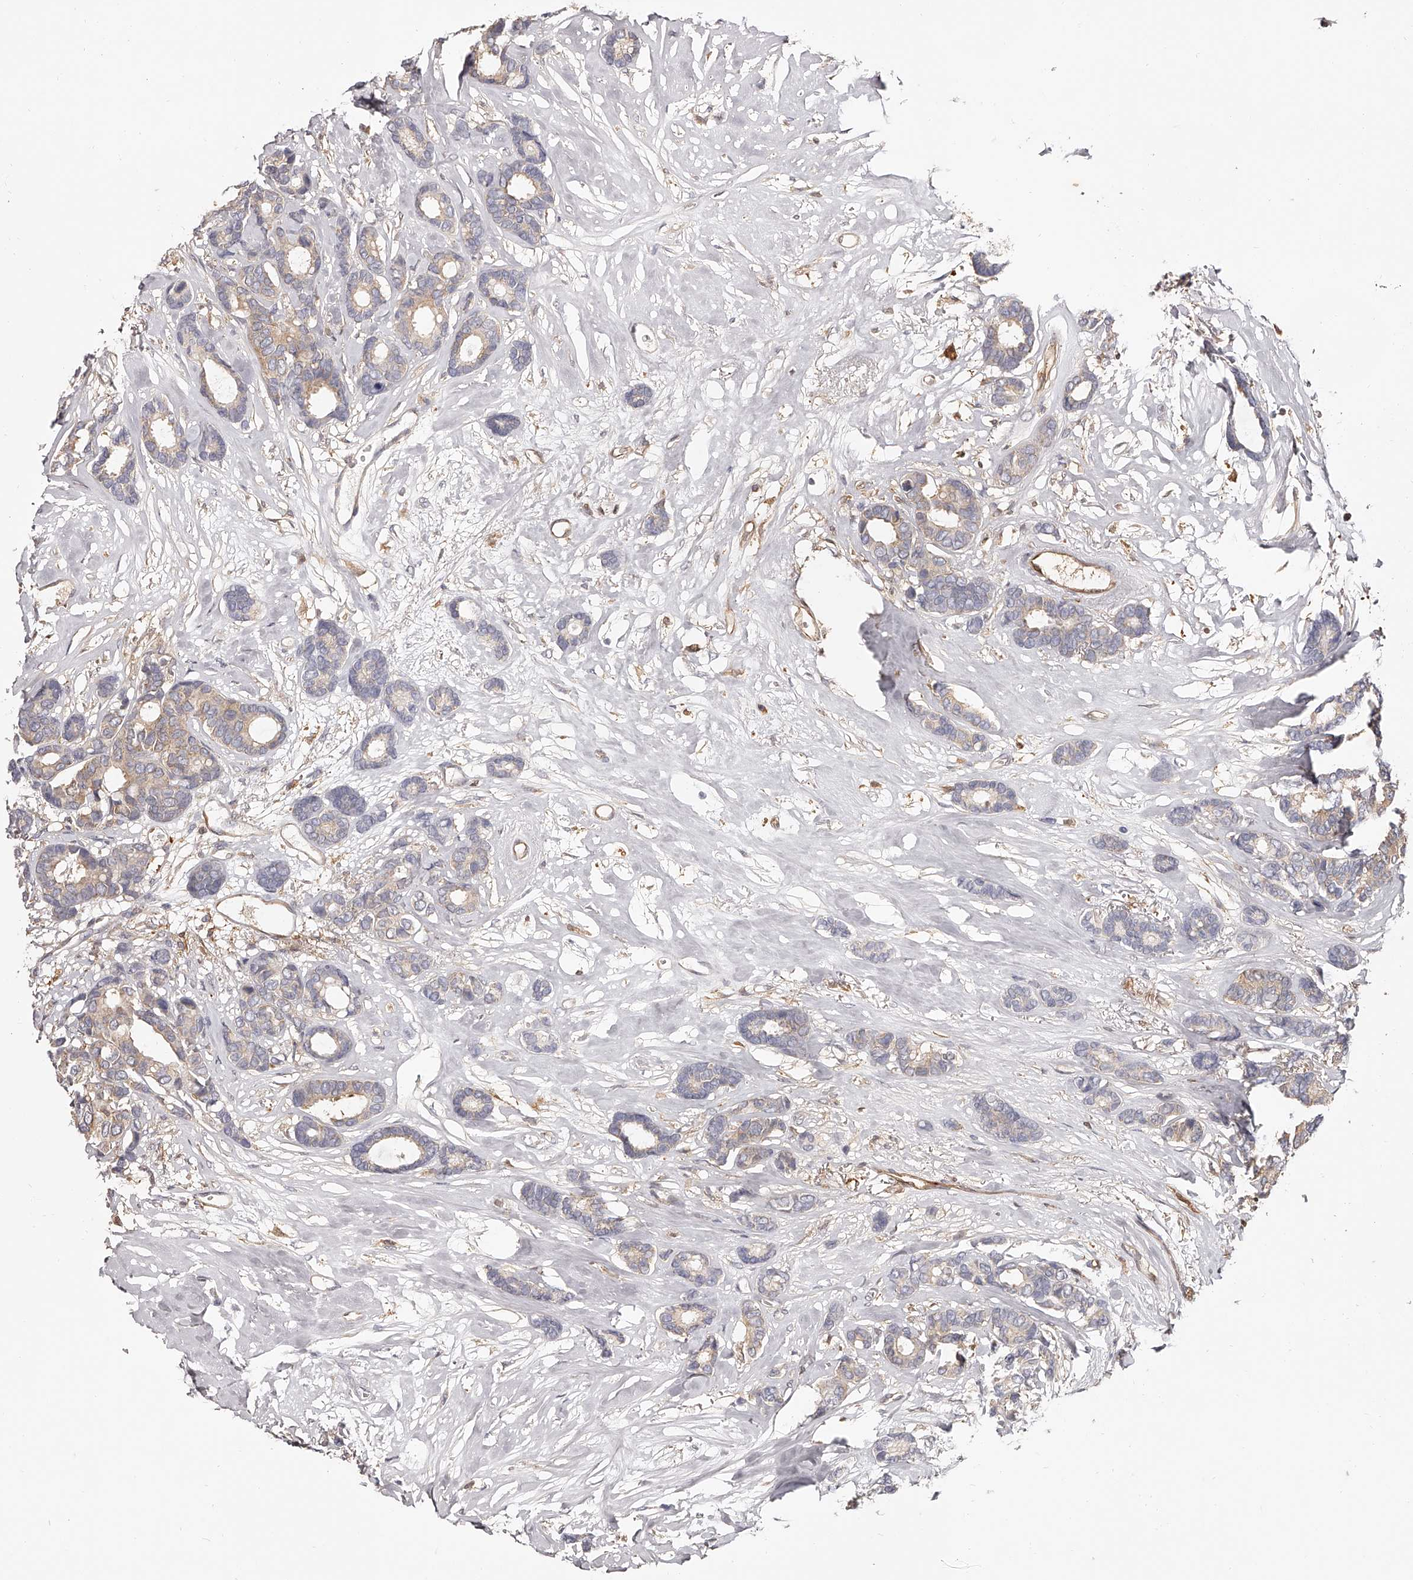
{"staining": {"intensity": "weak", "quantity": ">75%", "location": "cytoplasmic/membranous"}, "tissue": "breast cancer", "cell_type": "Tumor cells", "image_type": "cancer", "snomed": [{"axis": "morphology", "description": "Duct carcinoma"}, {"axis": "topography", "description": "Breast"}], "caption": "Breast cancer (infiltrating ductal carcinoma) stained with a protein marker reveals weak staining in tumor cells.", "gene": "LAP3", "patient": {"sex": "female", "age": 87}}